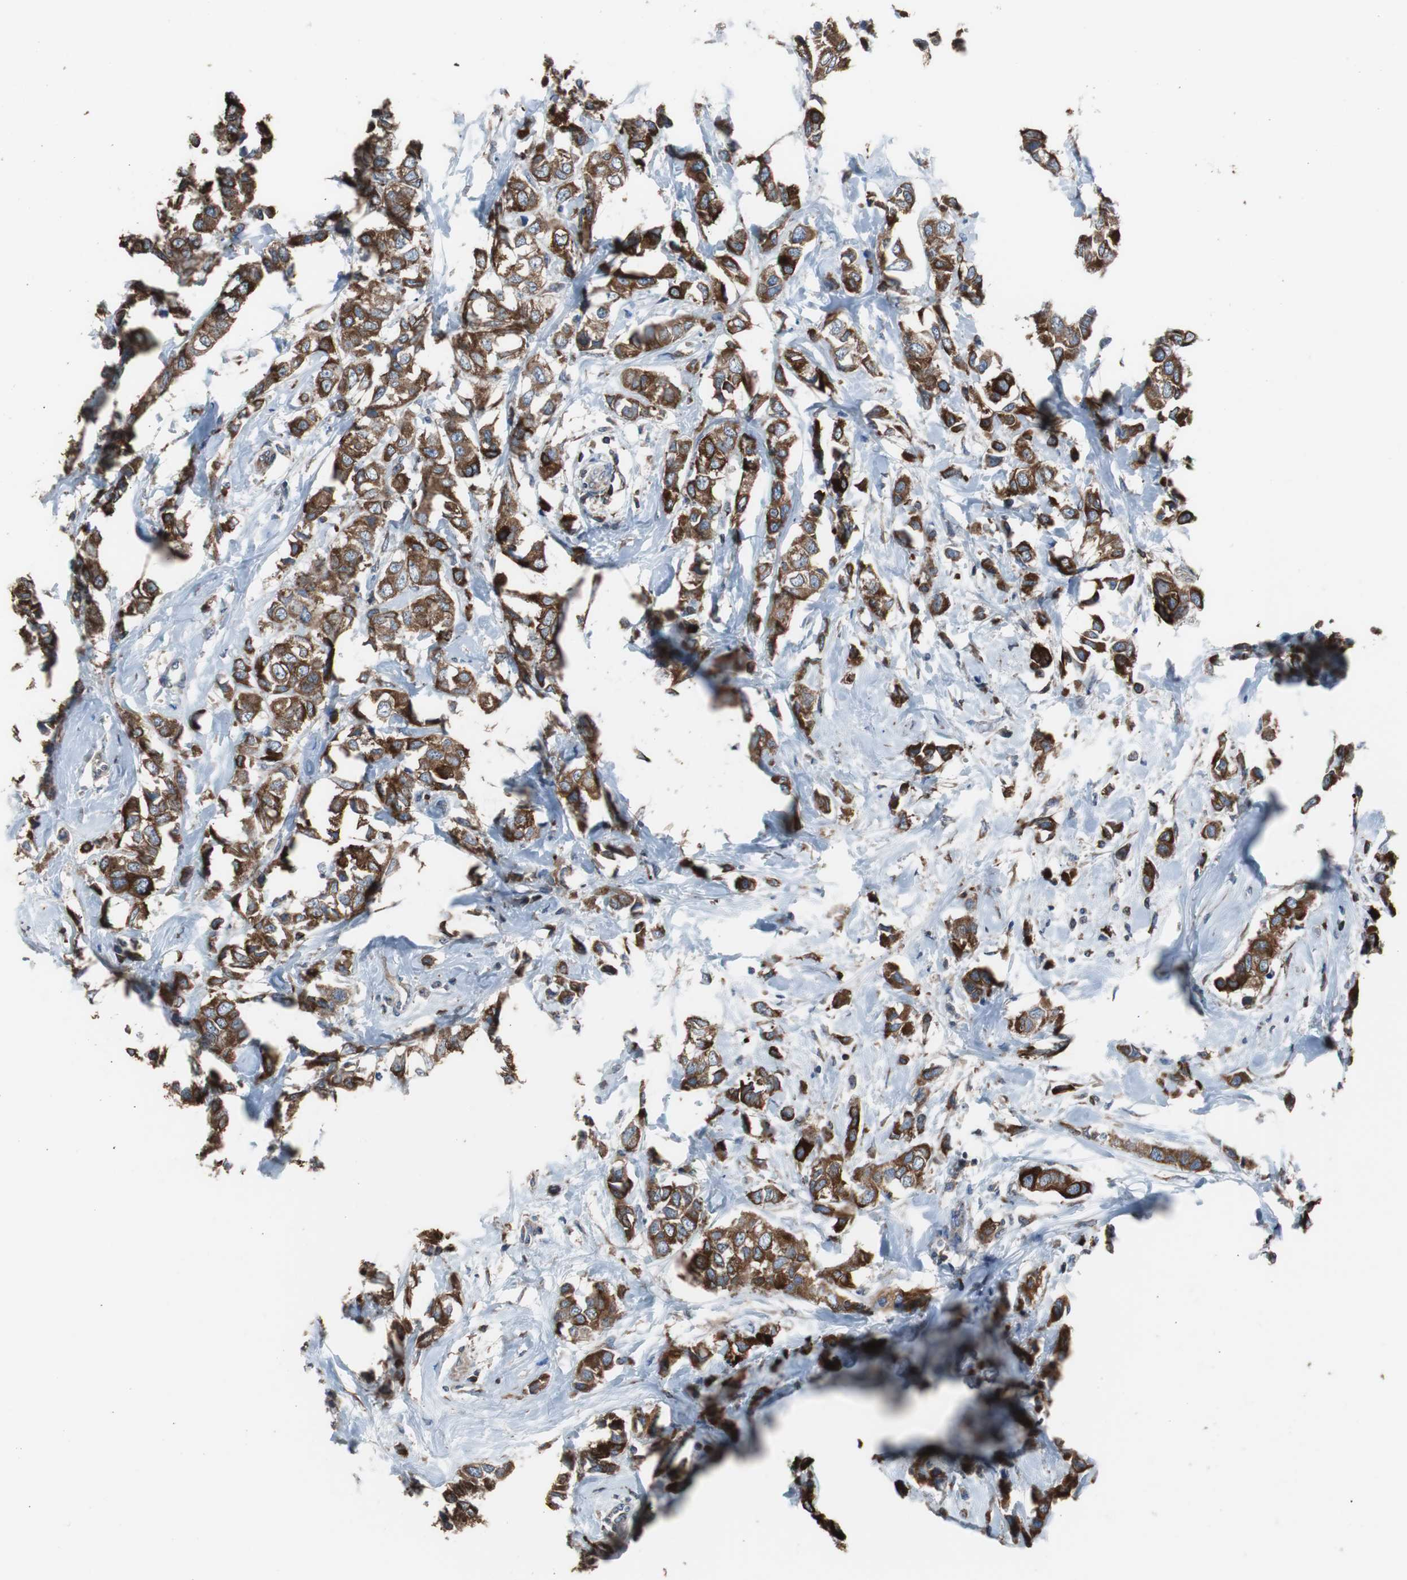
{"staining": {"intensity": "strong", "quantity": ">75%", "location": "cytoplasmic/membranous"}, "tissue": "breast cancer", "cell_type": "Tumor cells", "image_type": "cancer", "snomed": [{"axis": "morphology", "description": "Duct carcinoma"}, {"axis": "topography", "description": "Breast"}], "caption": "A brown stain shows strong cytoplasmic/membranous expression of a protein in infiltrating ductal carcinoma (breast) tumor cells.", "gene": "PBXIP1", "patient": {"sex": "female", "age": 50}}